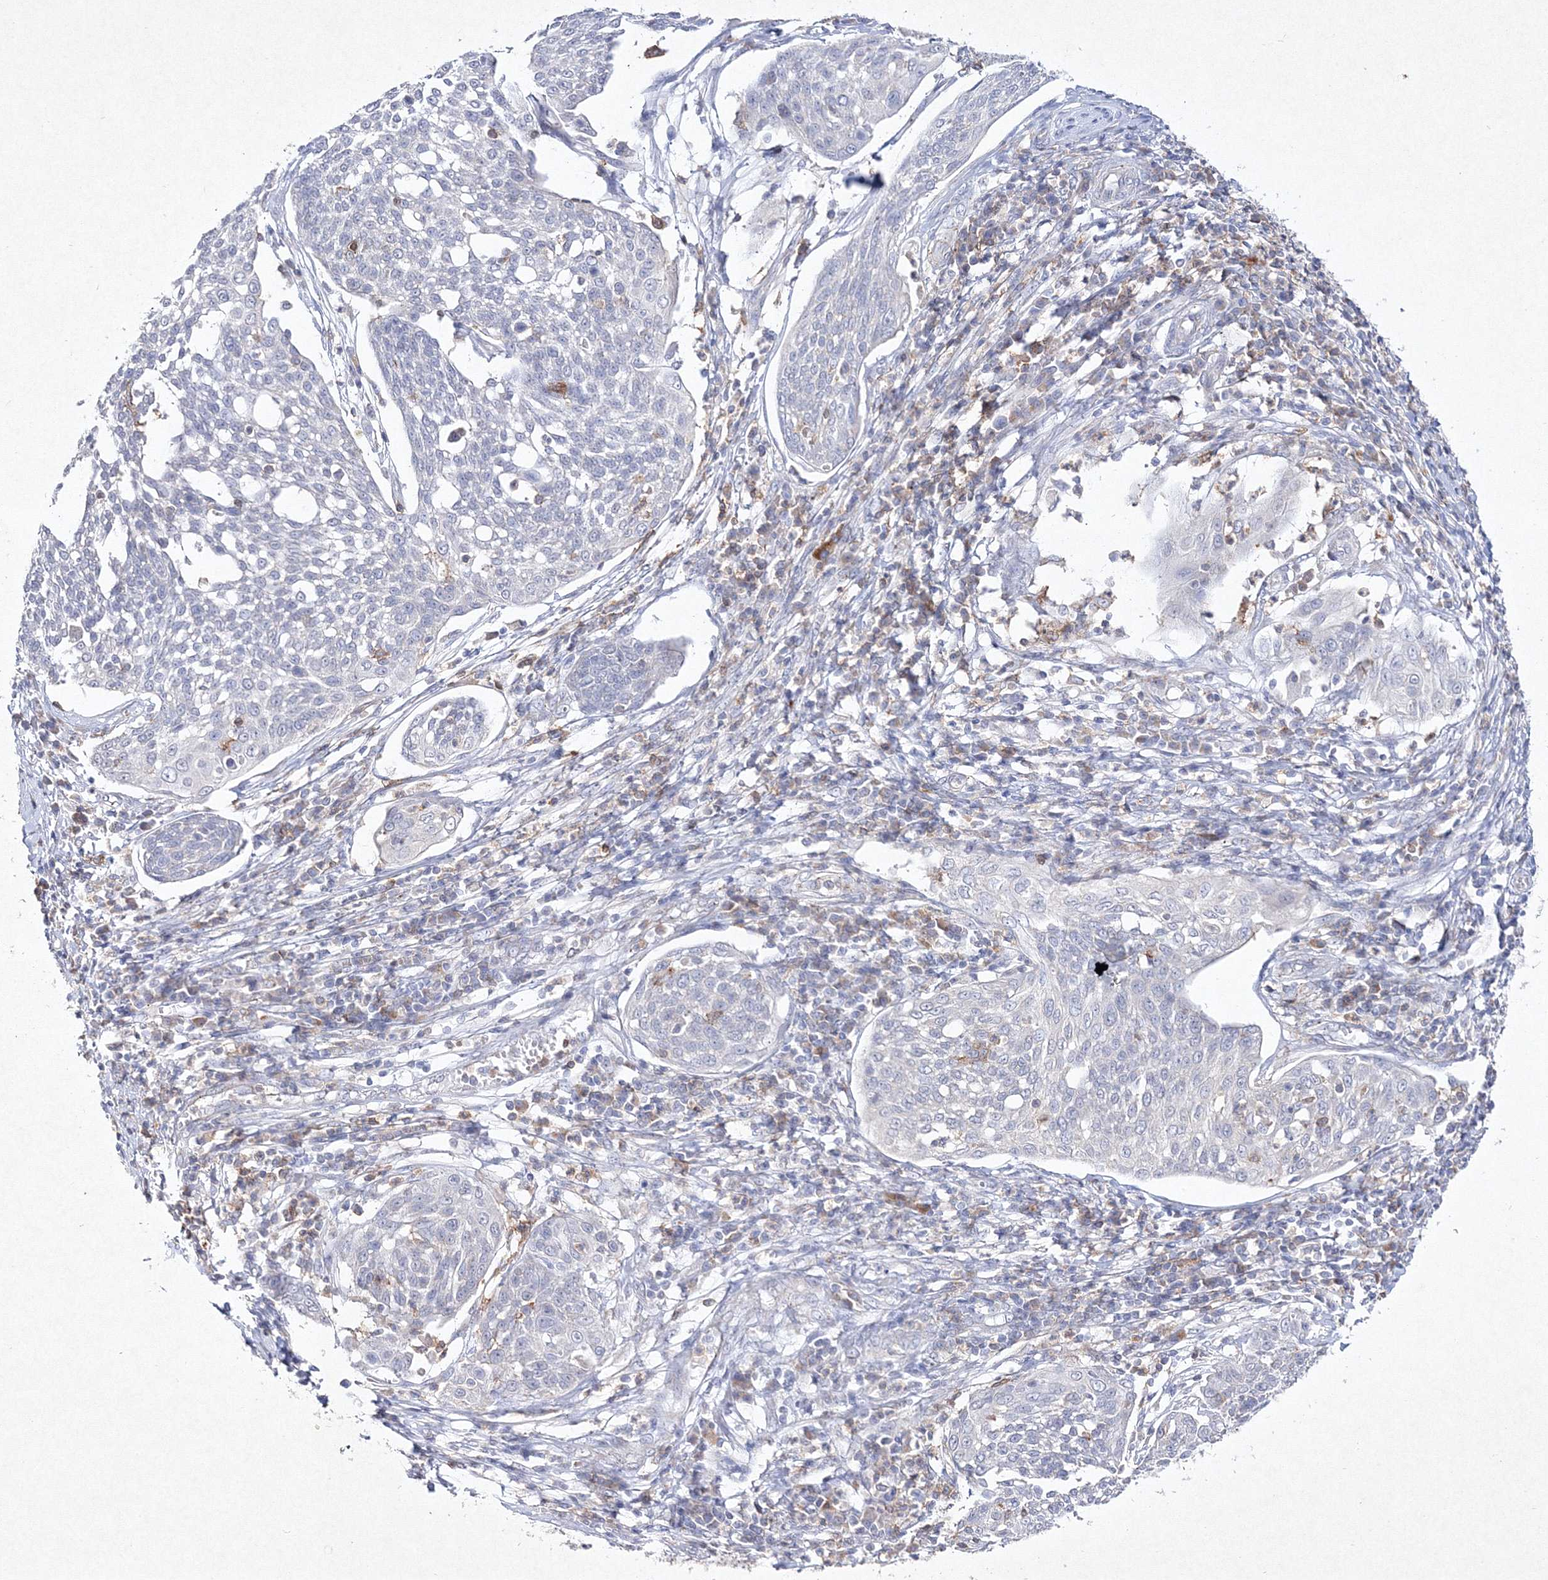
{"staining": {"intensity": "negative", "quantity": "none", "location": "none"}, "tissue": "cervical cancer", "cell_type": "Tumor cells", "image_type": "cancer", "snomed": [{"axis": "morphology", "description": "Squamous cell carcinoma, NOS"}, {"axis": "topography", "description": "Cervix"}], "caption": "Immunohistochemical staining of human squamous cell carcinoma (cervical) shows no significant positivity in tumor cells.", "gene": "HCST", "patient": {"sex": "female", "age": 34}}